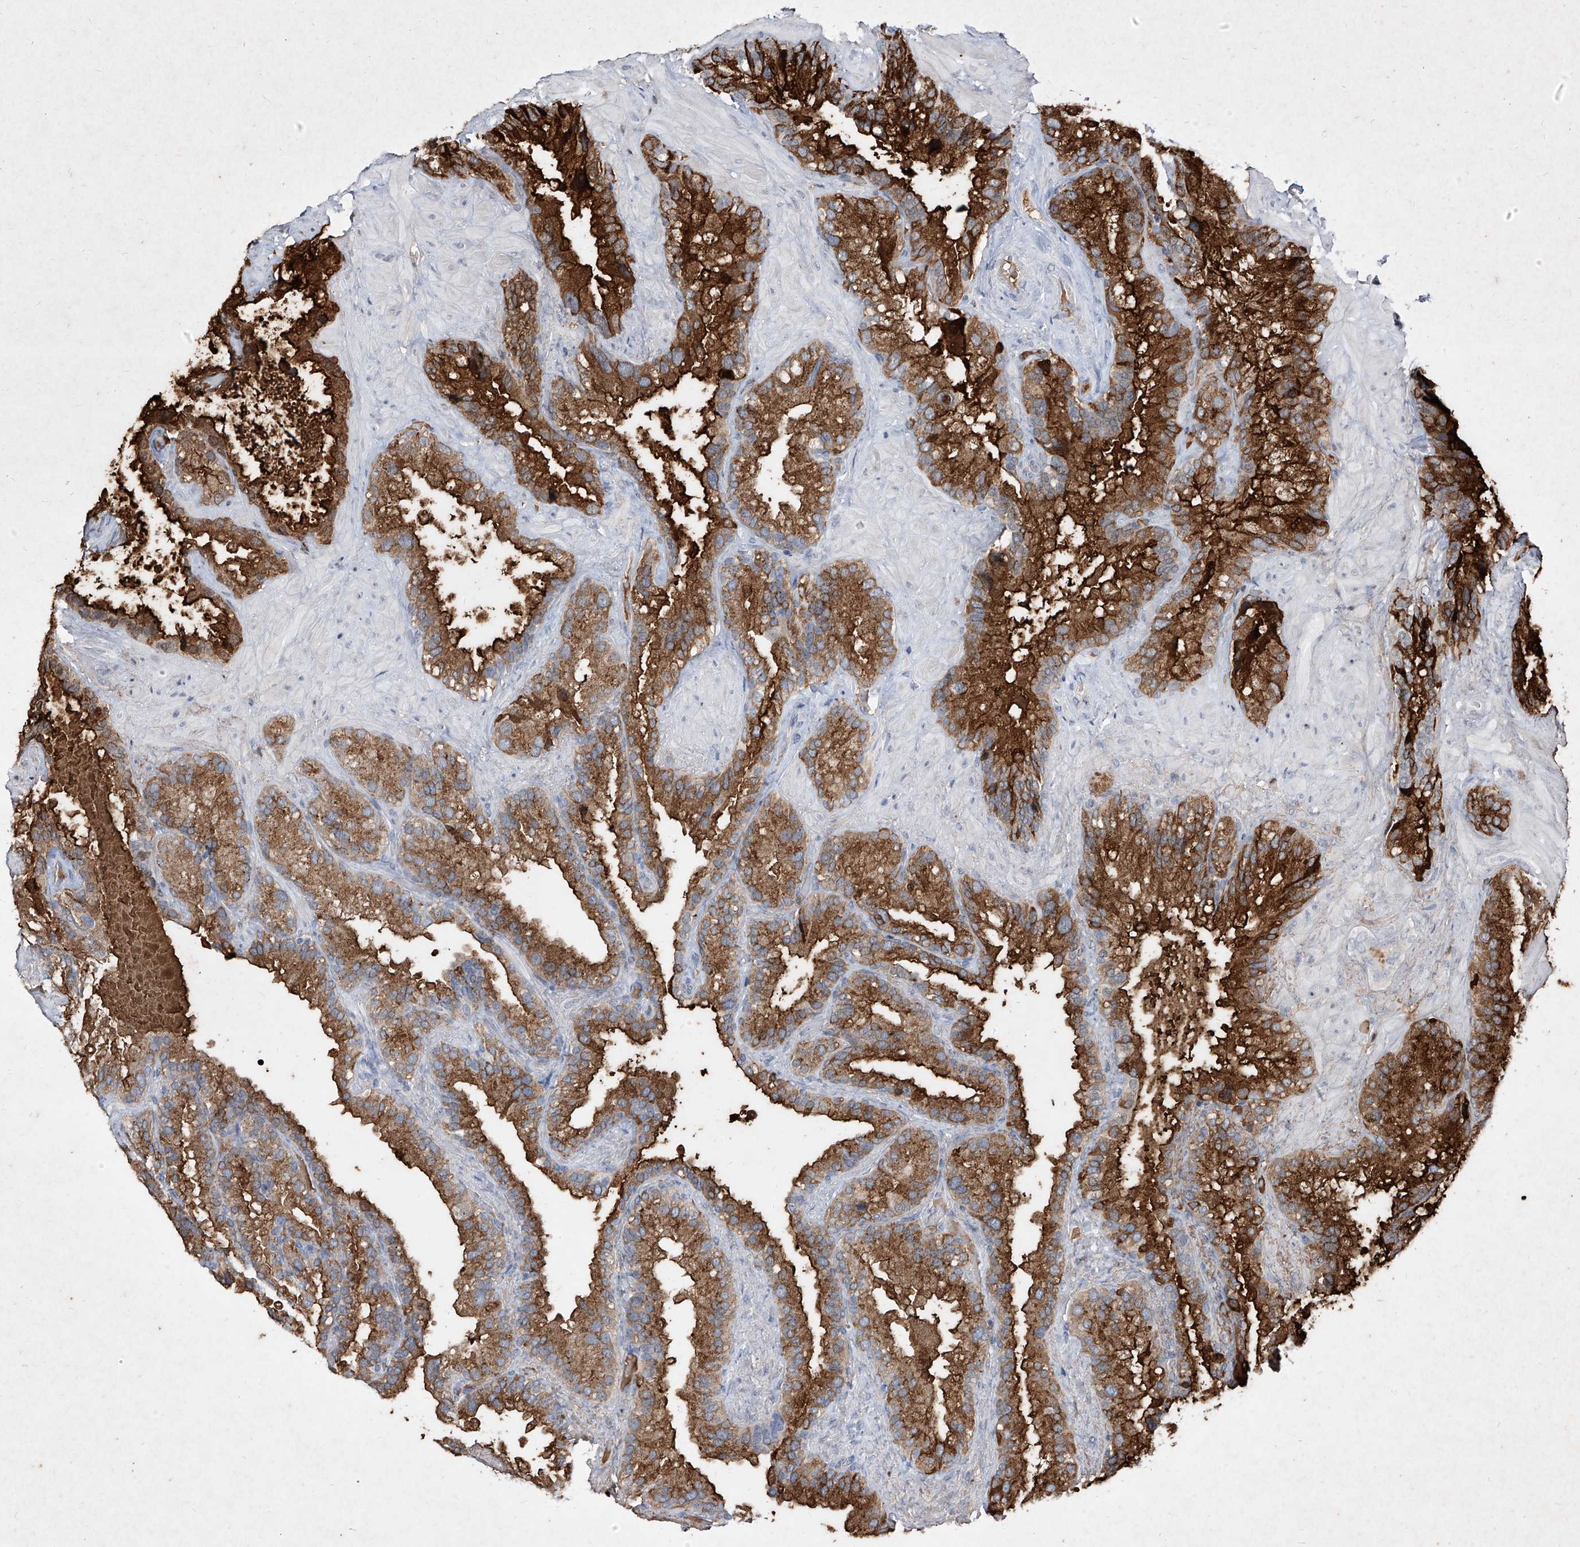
{"staining": {"intensity": "strong", "quantity": "25%-75%", "location": "cytoplasmic/membranous"}, "tissue": "seminal vesicle", "cell_type": "Glandular cells", "image_type": "normal", "snomed": [{"axis": "morphology", "description": "Normal tissue, NOS"}, {"axis": "topography", "description": "Prostate"}, {"axis": "topography", "description": "Seminal veicle"}], "caption": "Immunohistochemical staining of benign human seminal vesicle exhibits high levels of strong cytoplasmic/membranous expression in approximately 25%-75% of glandular cells.", "gene": "C4A", "patient": {"sex": "male", "age": 68}}